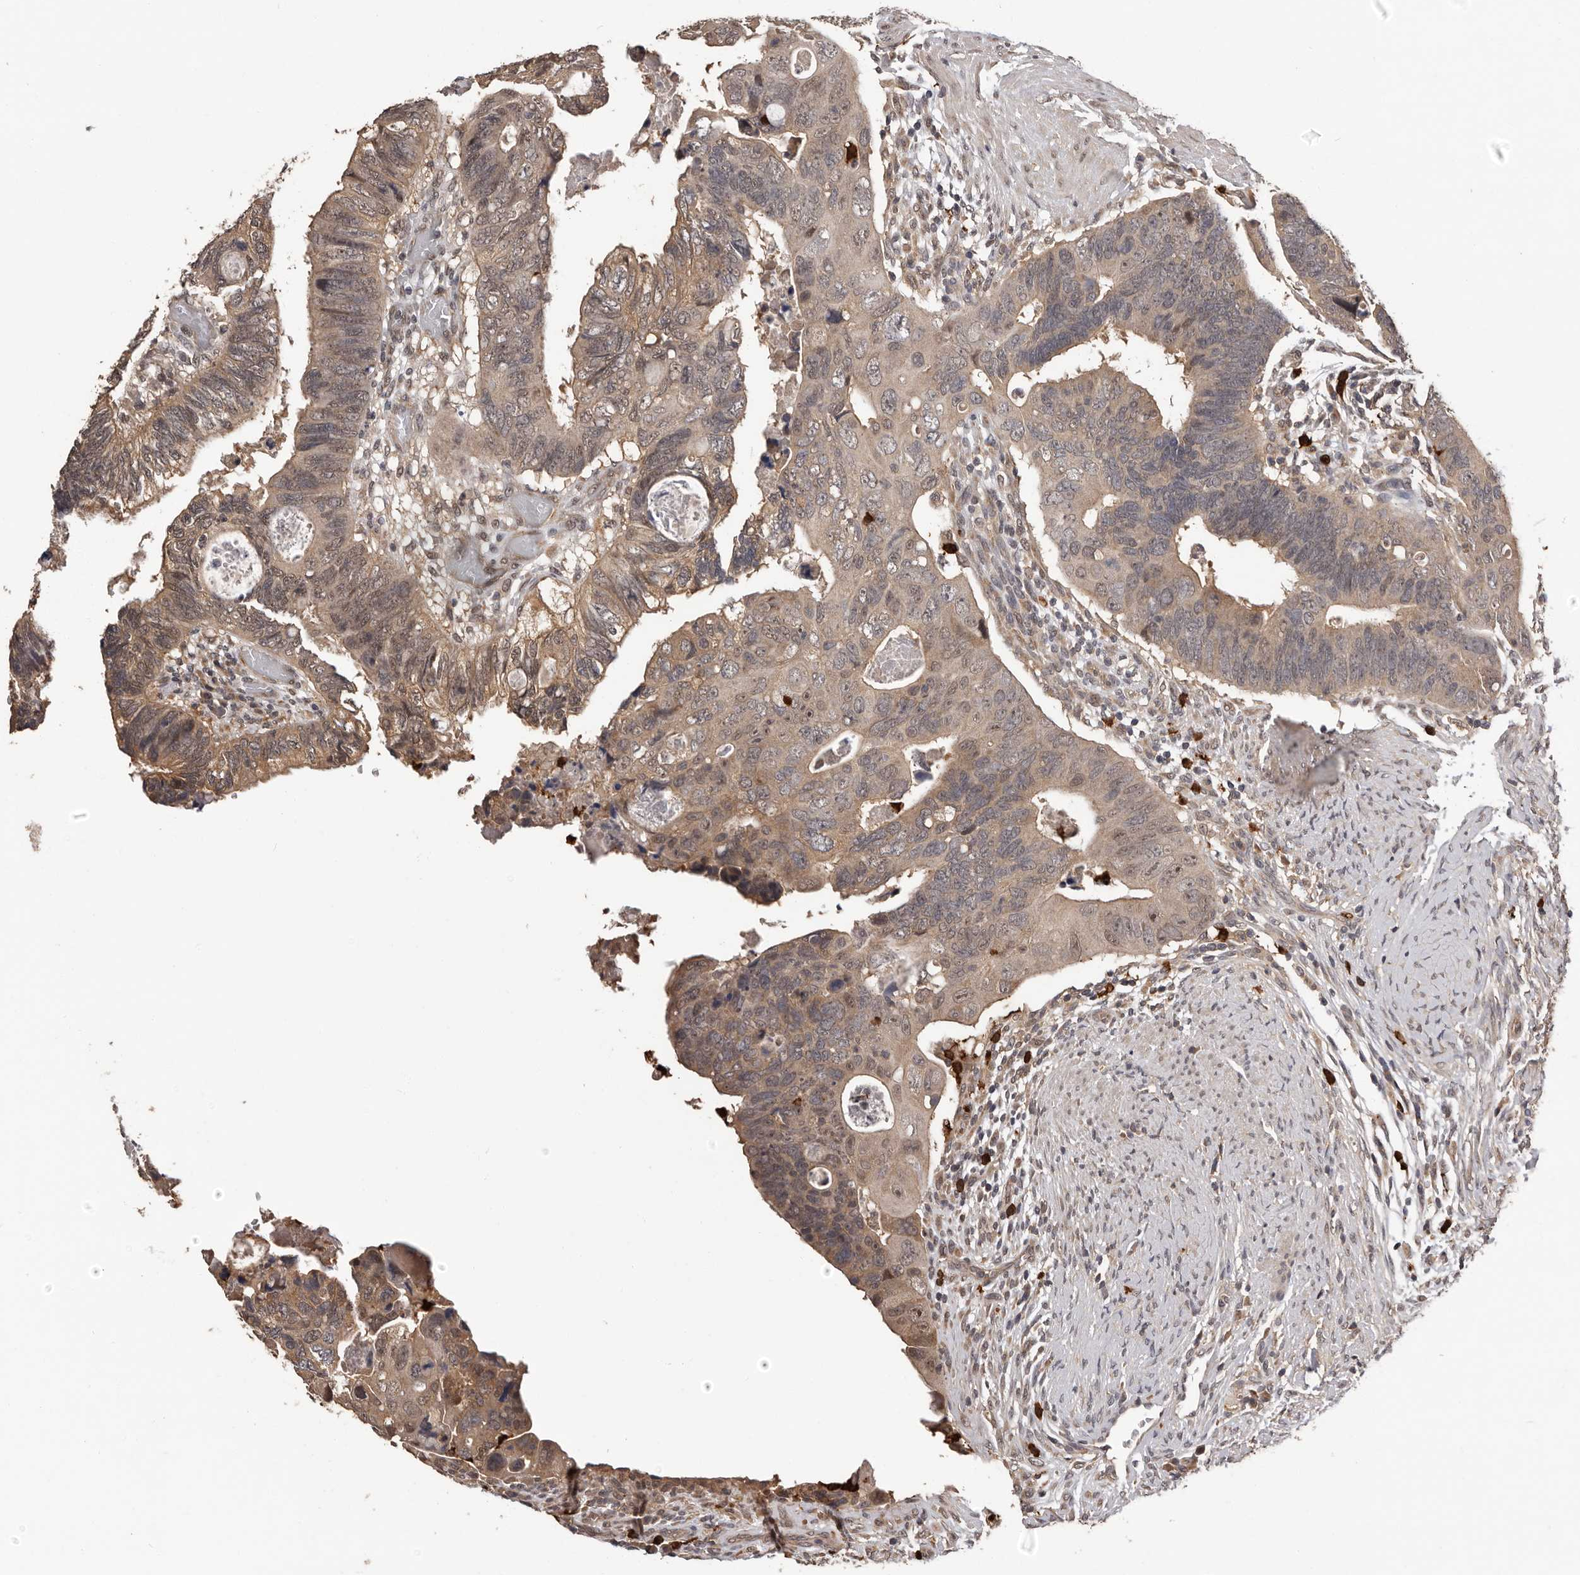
{"staining": {"intensity": "weak", "quantity": ">75%", "location": "cytoplasmic/membranous,nuclear"}, "tissue": "colorectal cancer", "cell_type": "Tumor cells", "image_type": "cancer", "snomed": [{"axis": "morphology", "description": "Adenocarcinoma, NOS"}, {"axis": "topography", "description": "Rectum"}], "caption": "Human adenocarcinoma (colorectal) stained for a protein (brown) reveals weak cytoplasmic/membranous and nuclear positive staining in approximately >75% of tumor cells.", "gene": "VPS37A", "patient": {"sex": "male", "age": 53}}